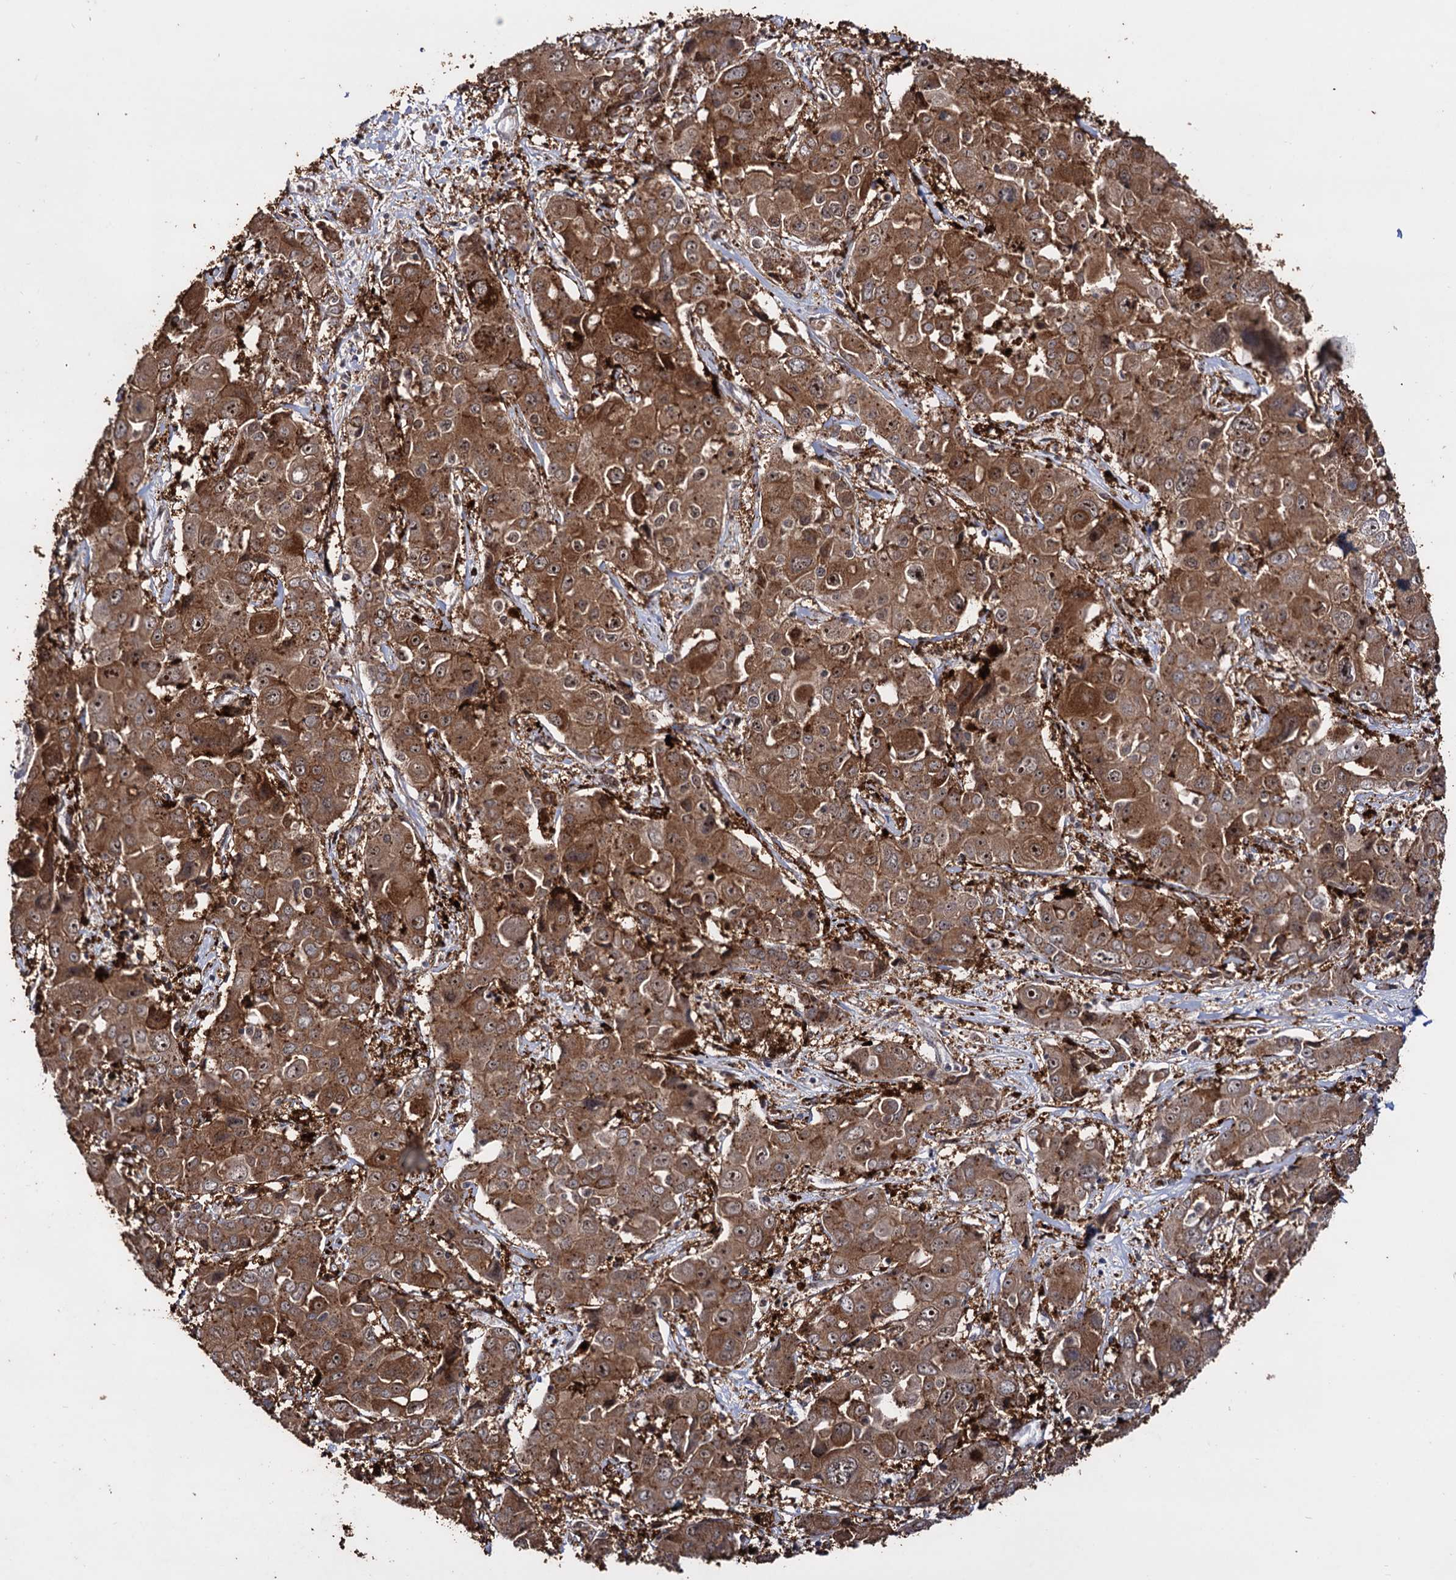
{"staining": {"intensity": "moderate", "quantity": ">75%", "location": "cytoplasmic/membranous,nuclear"}, "tissue": "liver cancer", "cell_type": "Tumor cells", "image_type": "cancer", "snomed": [{"axis": "morphology", "description": "Cholangiocarcinoma"}, {"axis": "topography", "description": "Liver"}], "caption": "This photomicrograph shows IHC staining of human liver cholangiocarcinoma, with medium moderate cytoplasmic/membranous and nuclear staining in about >75% of tumor cells.", "gene": "PIGB", "patient": {"sex": "male", "age": 67}}